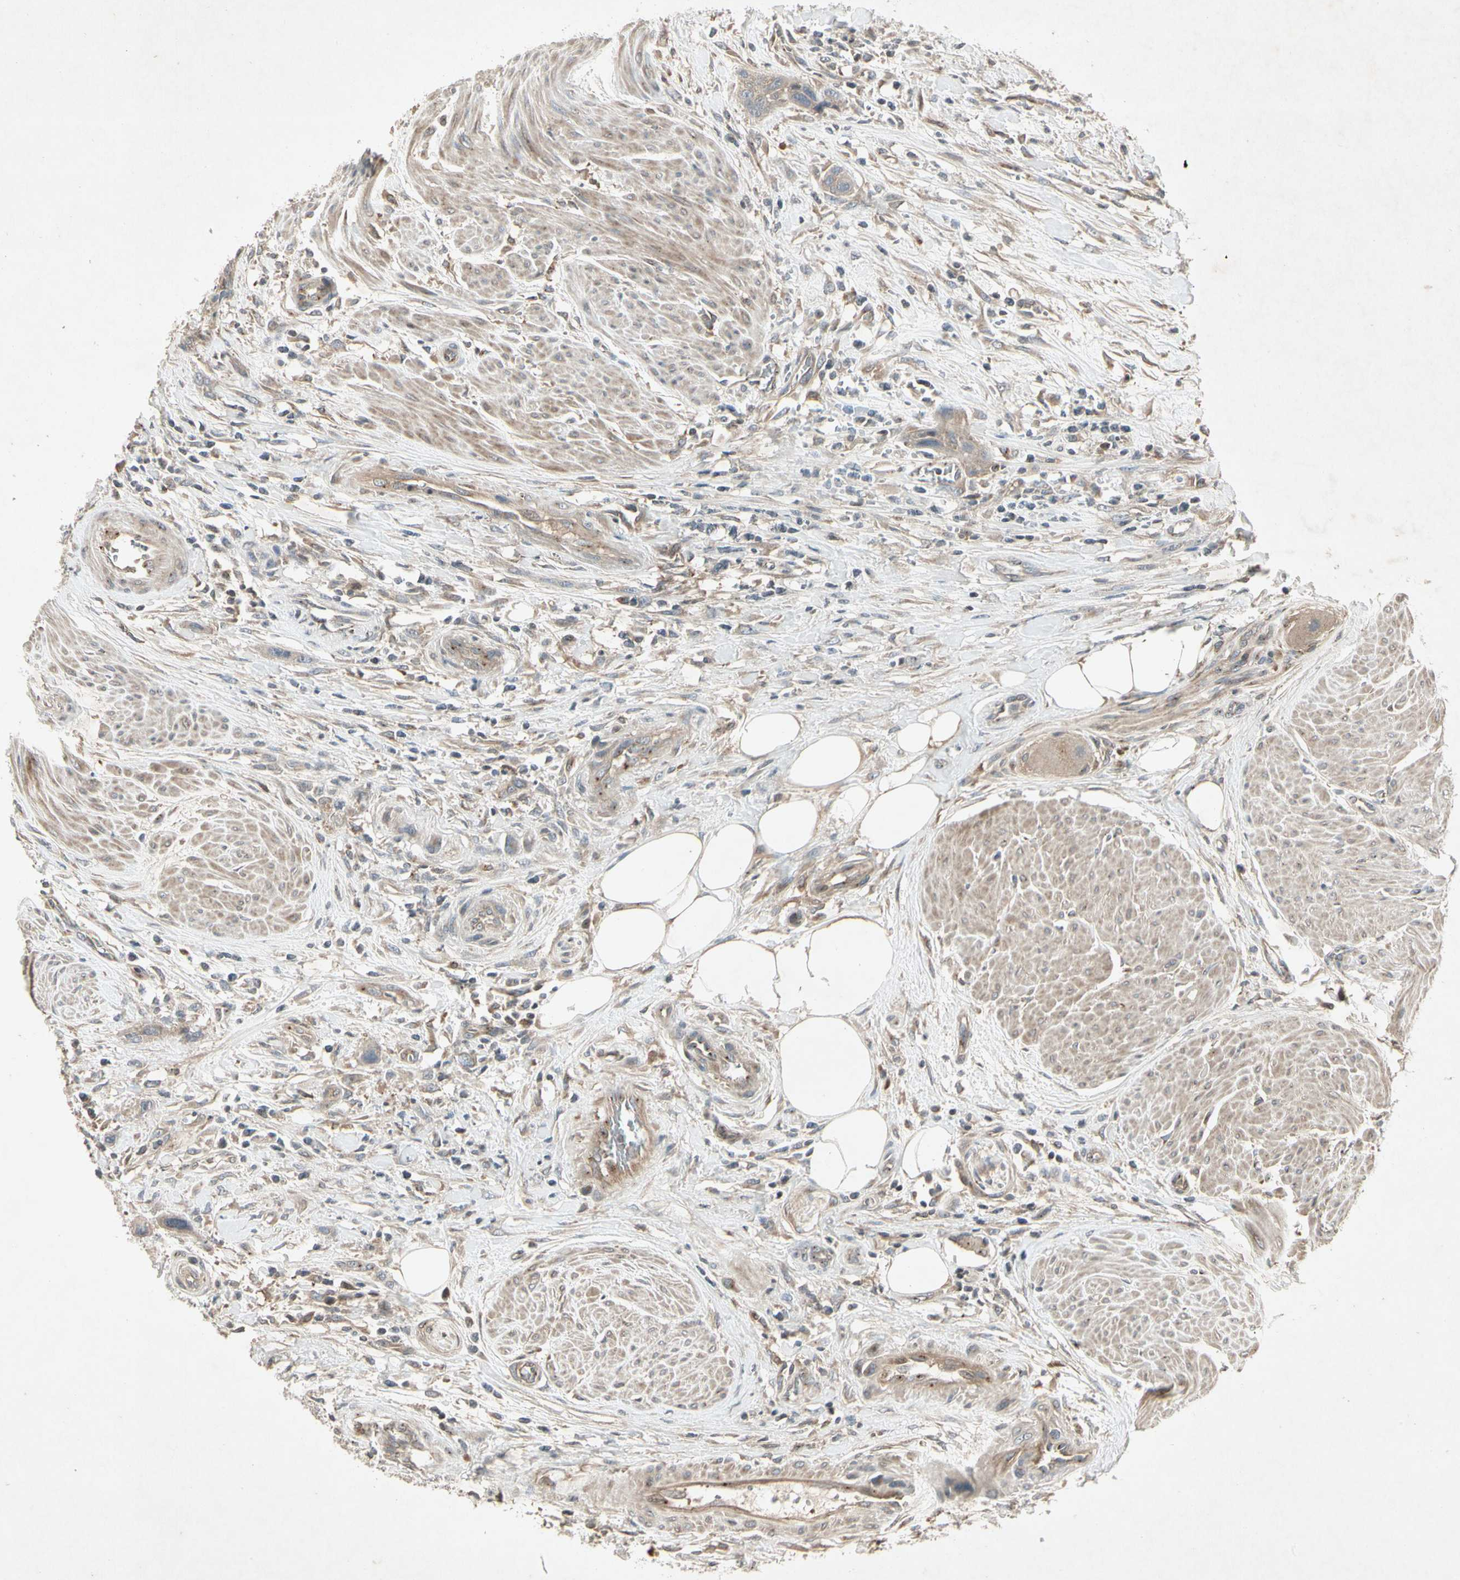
{"staining": {"intensity": "weak", "quantity": ">75%", "location": "cytoplasmic/membranous"}, "tissue": "urothelial cancer", "cell_type": "Tumor cells", "image_type": "cancer", "snomed": [{"axis": "morphology", "description": "Urothelial carcinoma, High grade"}, {"axis": "topography", "description": "Urinary bladder"}], "caption": "DAB (3,3'-diaminobenzidine) immunohistochemical staining of human urothelial cancer reveals weak cytoplasmic/membranous protein staining in approximately >75% of tumor cells.", "gene": "TEK", "patient": {"sex": "male", "age": 35}}